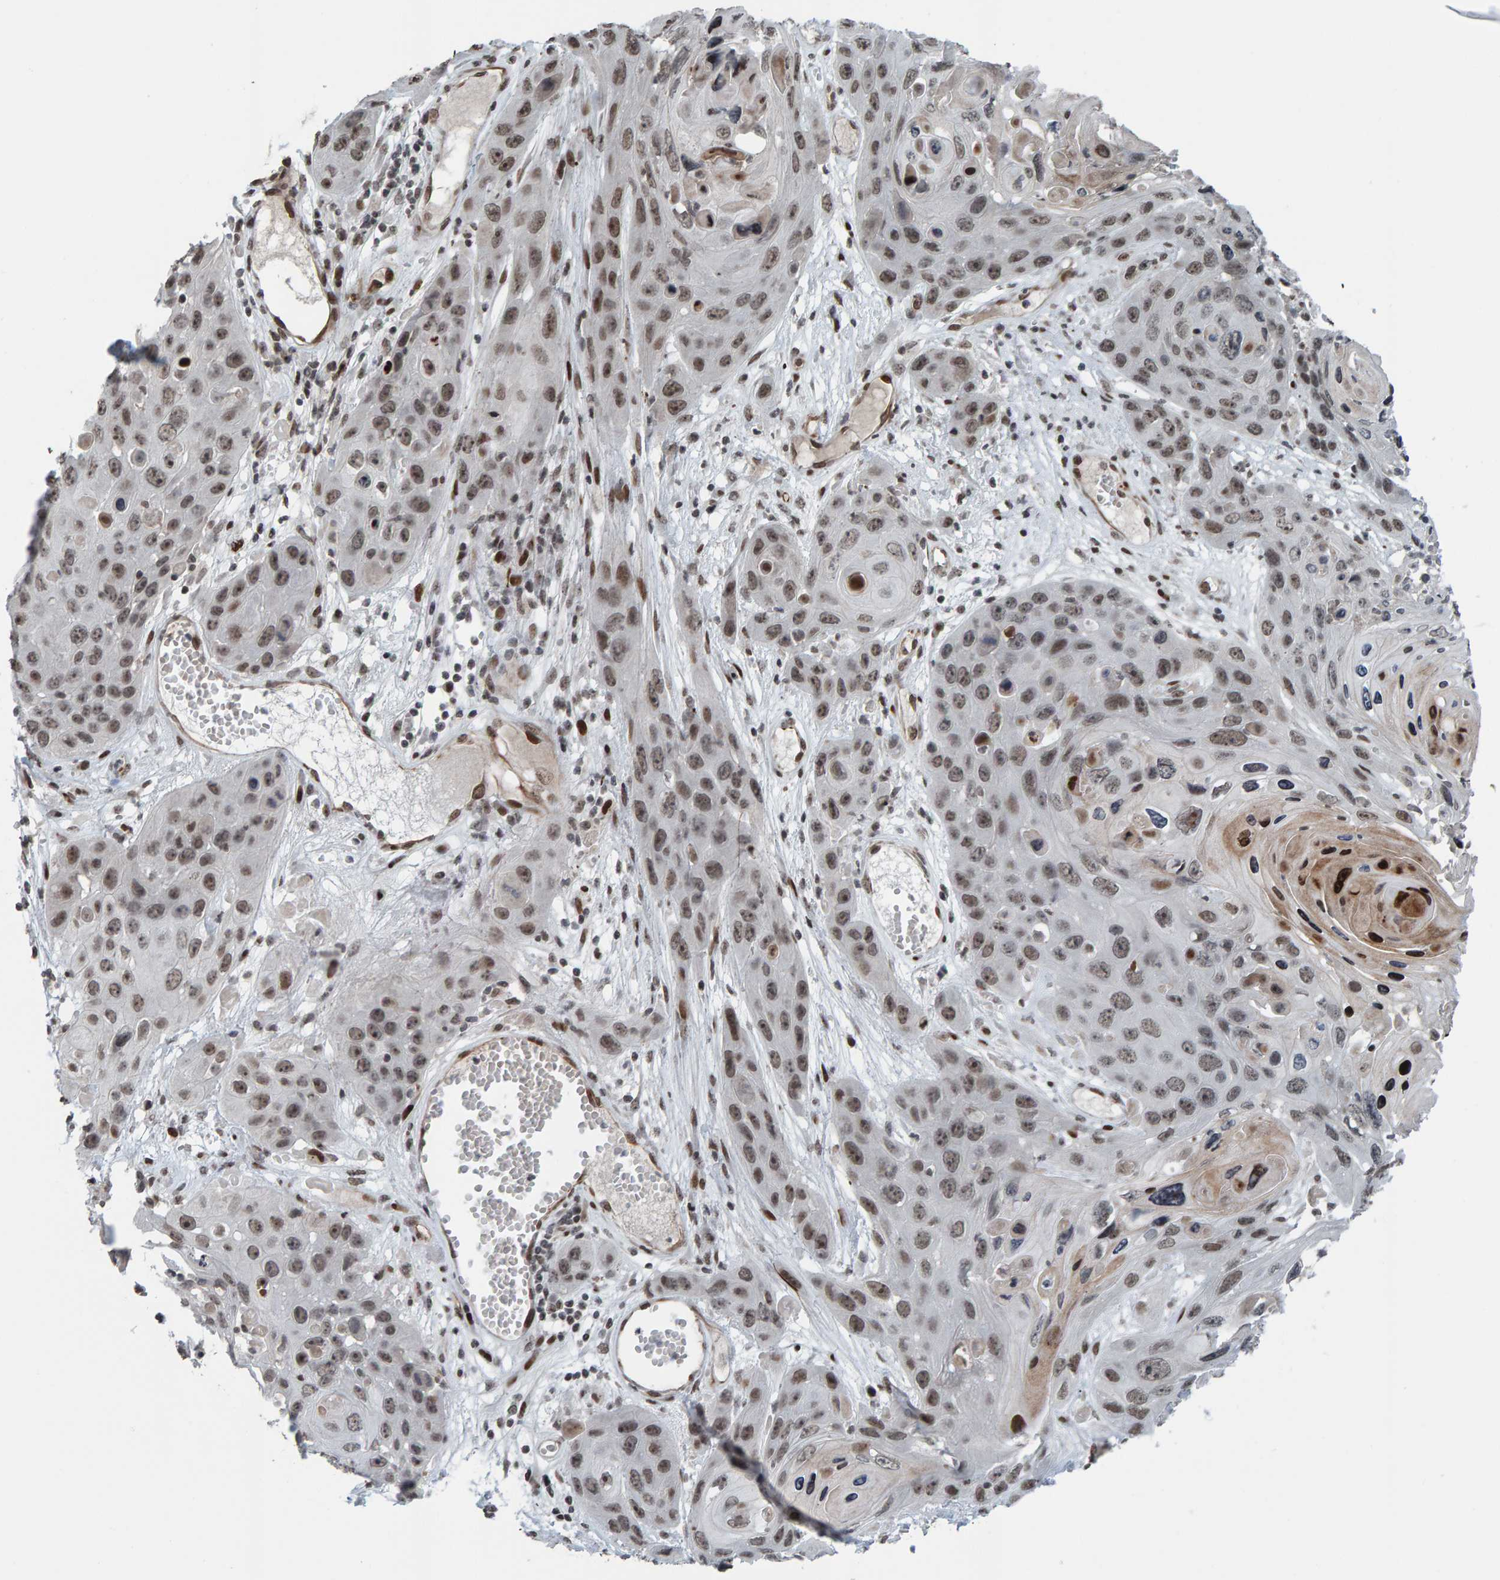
{"staining": {"intensity": "weak", "quantity": ">75%", "location": "nuclear"}, "tissue": "skin cancer", "cell_type": "Tumor cells", "image_type": "cancer", "snomed": [{"axis": "morphology", "description": "Squamous cell carcinoma, NOS"}, {"axis": "topography", "description": "Skin"}], "caption": "Human squamous cell carcinoma (skin) stained with a protein marker shows weak staining in tumor cells.", "gene": "ZNF366", "patient": {"sex": "male", "age": 55}}